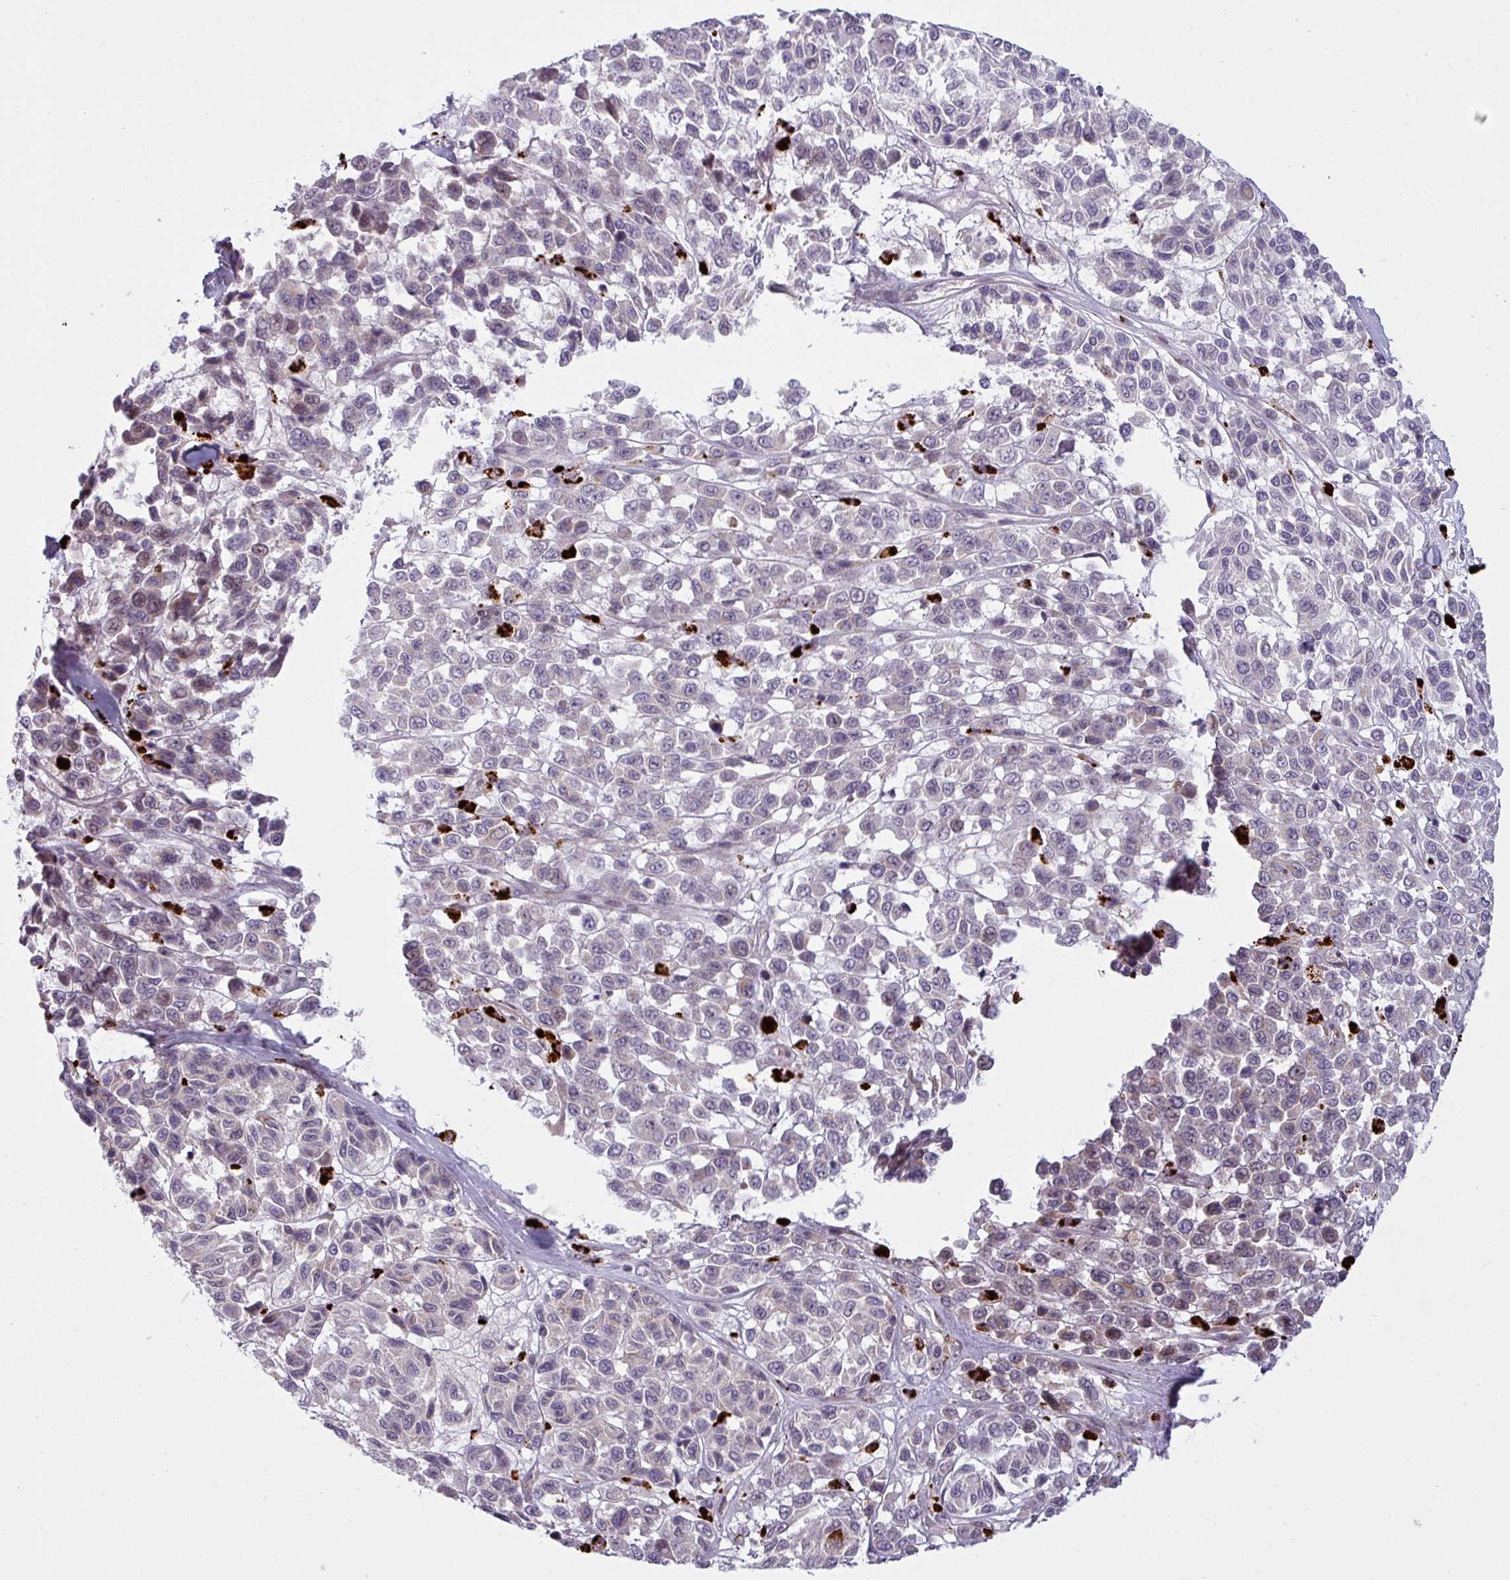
{"staining": {"intensity": "negative", "quantity": "none", "location": "none"}, "tissue": "melanoma", "cell_type": "Tumor cells", "image_type": "cancer", "snomed": [{"axis": "morphology", "description": "Malignant melanoma, NOS"}, {"axis": "topography", "description": "Skin"}], "caption": "Immunohistochemical staining of human melanoma displays no significant positivity in tumor cells.", "gene": "MAP7D2", "patient": {"sex": "female", "age": 66}}